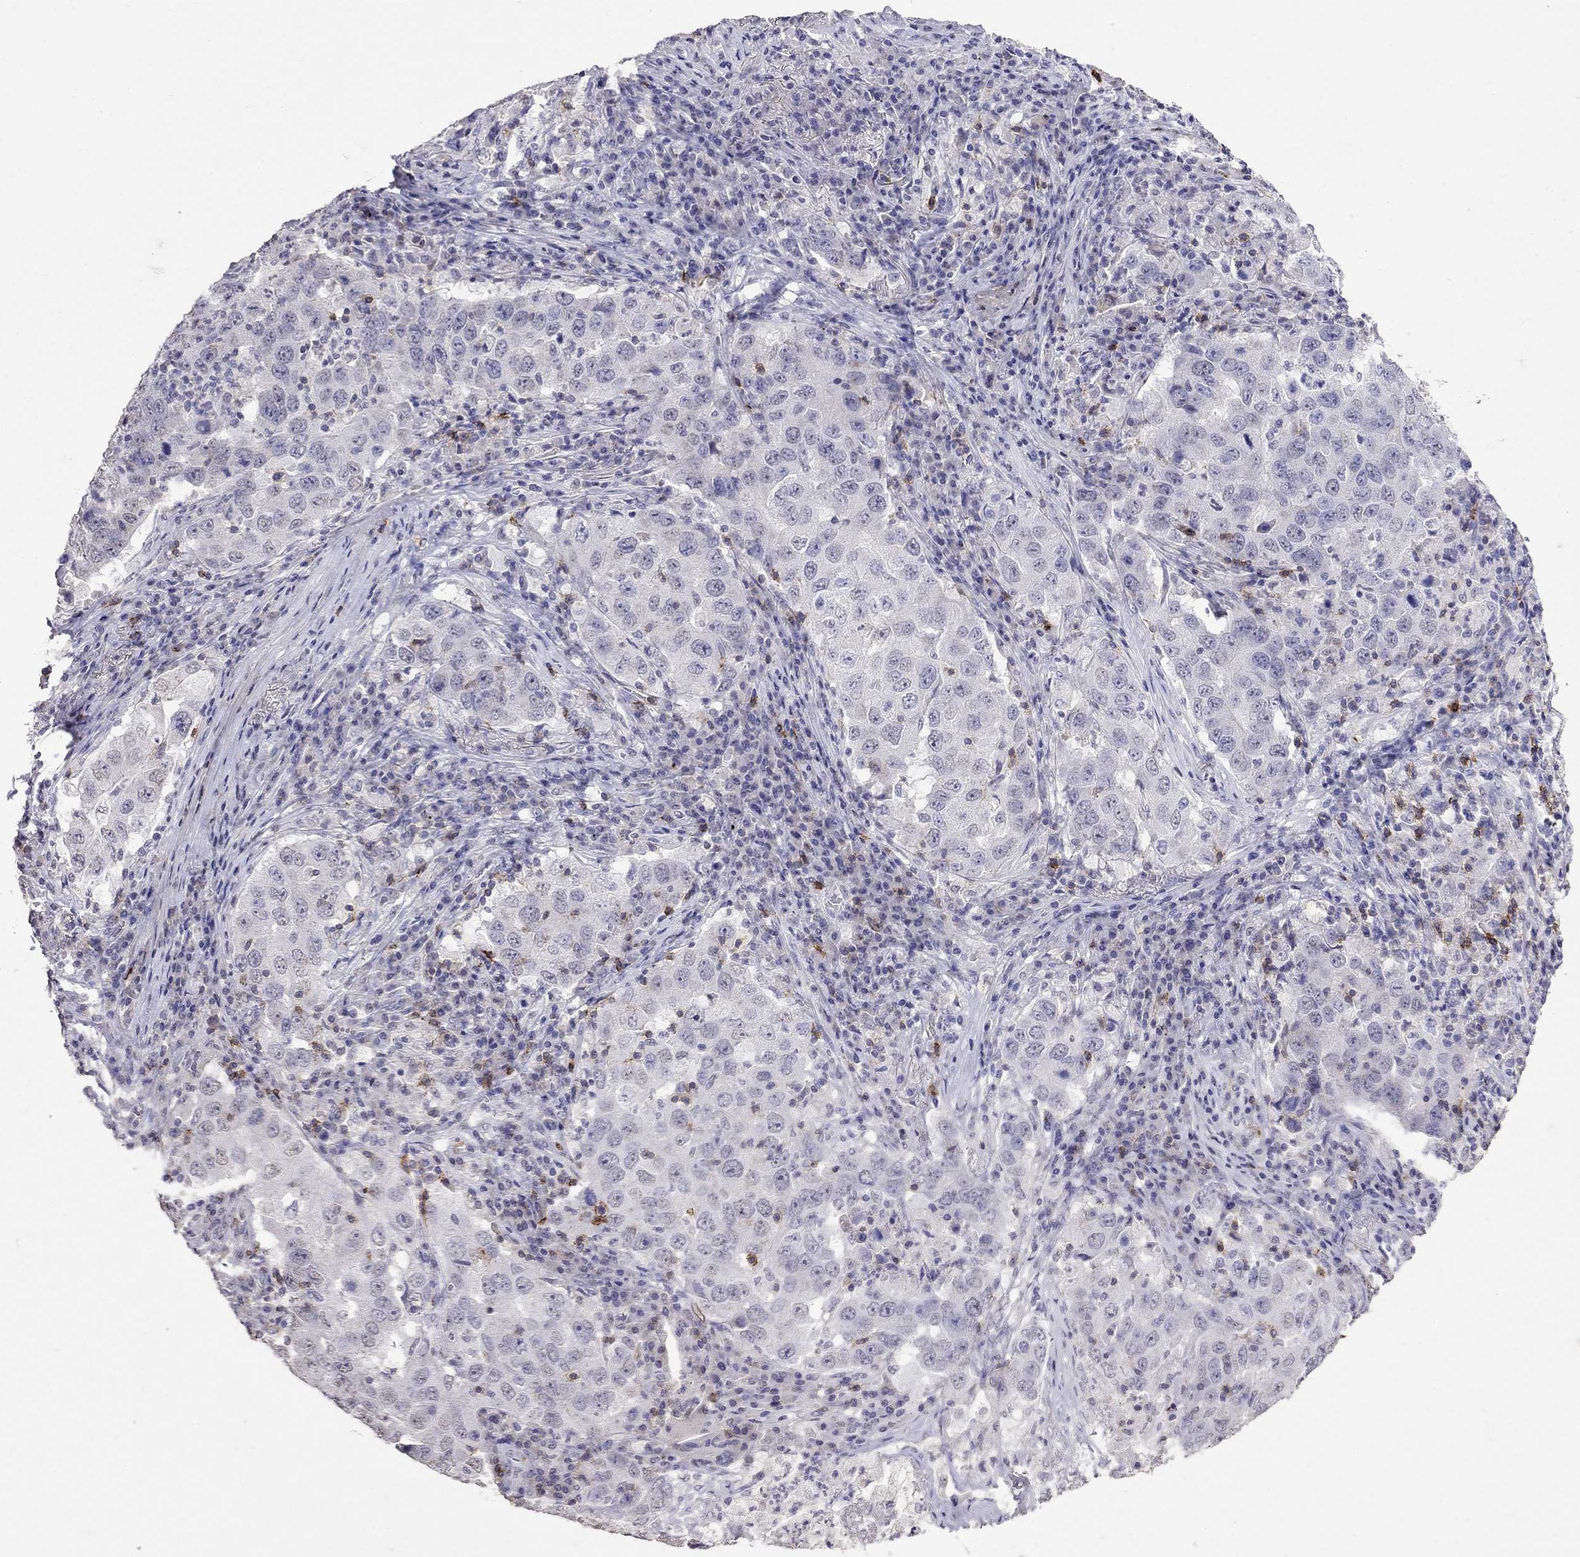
{"staining": {"intensity": "negative", "quantity": "none", "location": "none"}, "tissue": "lung cancer", "cell_type": "Tumor cells", "image_type": "cancer", "snomed": [{"axis": "morphology", "description": "Adenocarcinoma, NOS"}, {"axis": "topography", "description": "Lung"}], "caption": "IHC histopathology image of neoplastic tissue: lung adenocarcinoma stained with DAB (3,3'-diaminobenzidine) displays no significant protein expression in tumor cells.", "gene": "CD8B", "patient": {"sex": "male", "age": 73}}